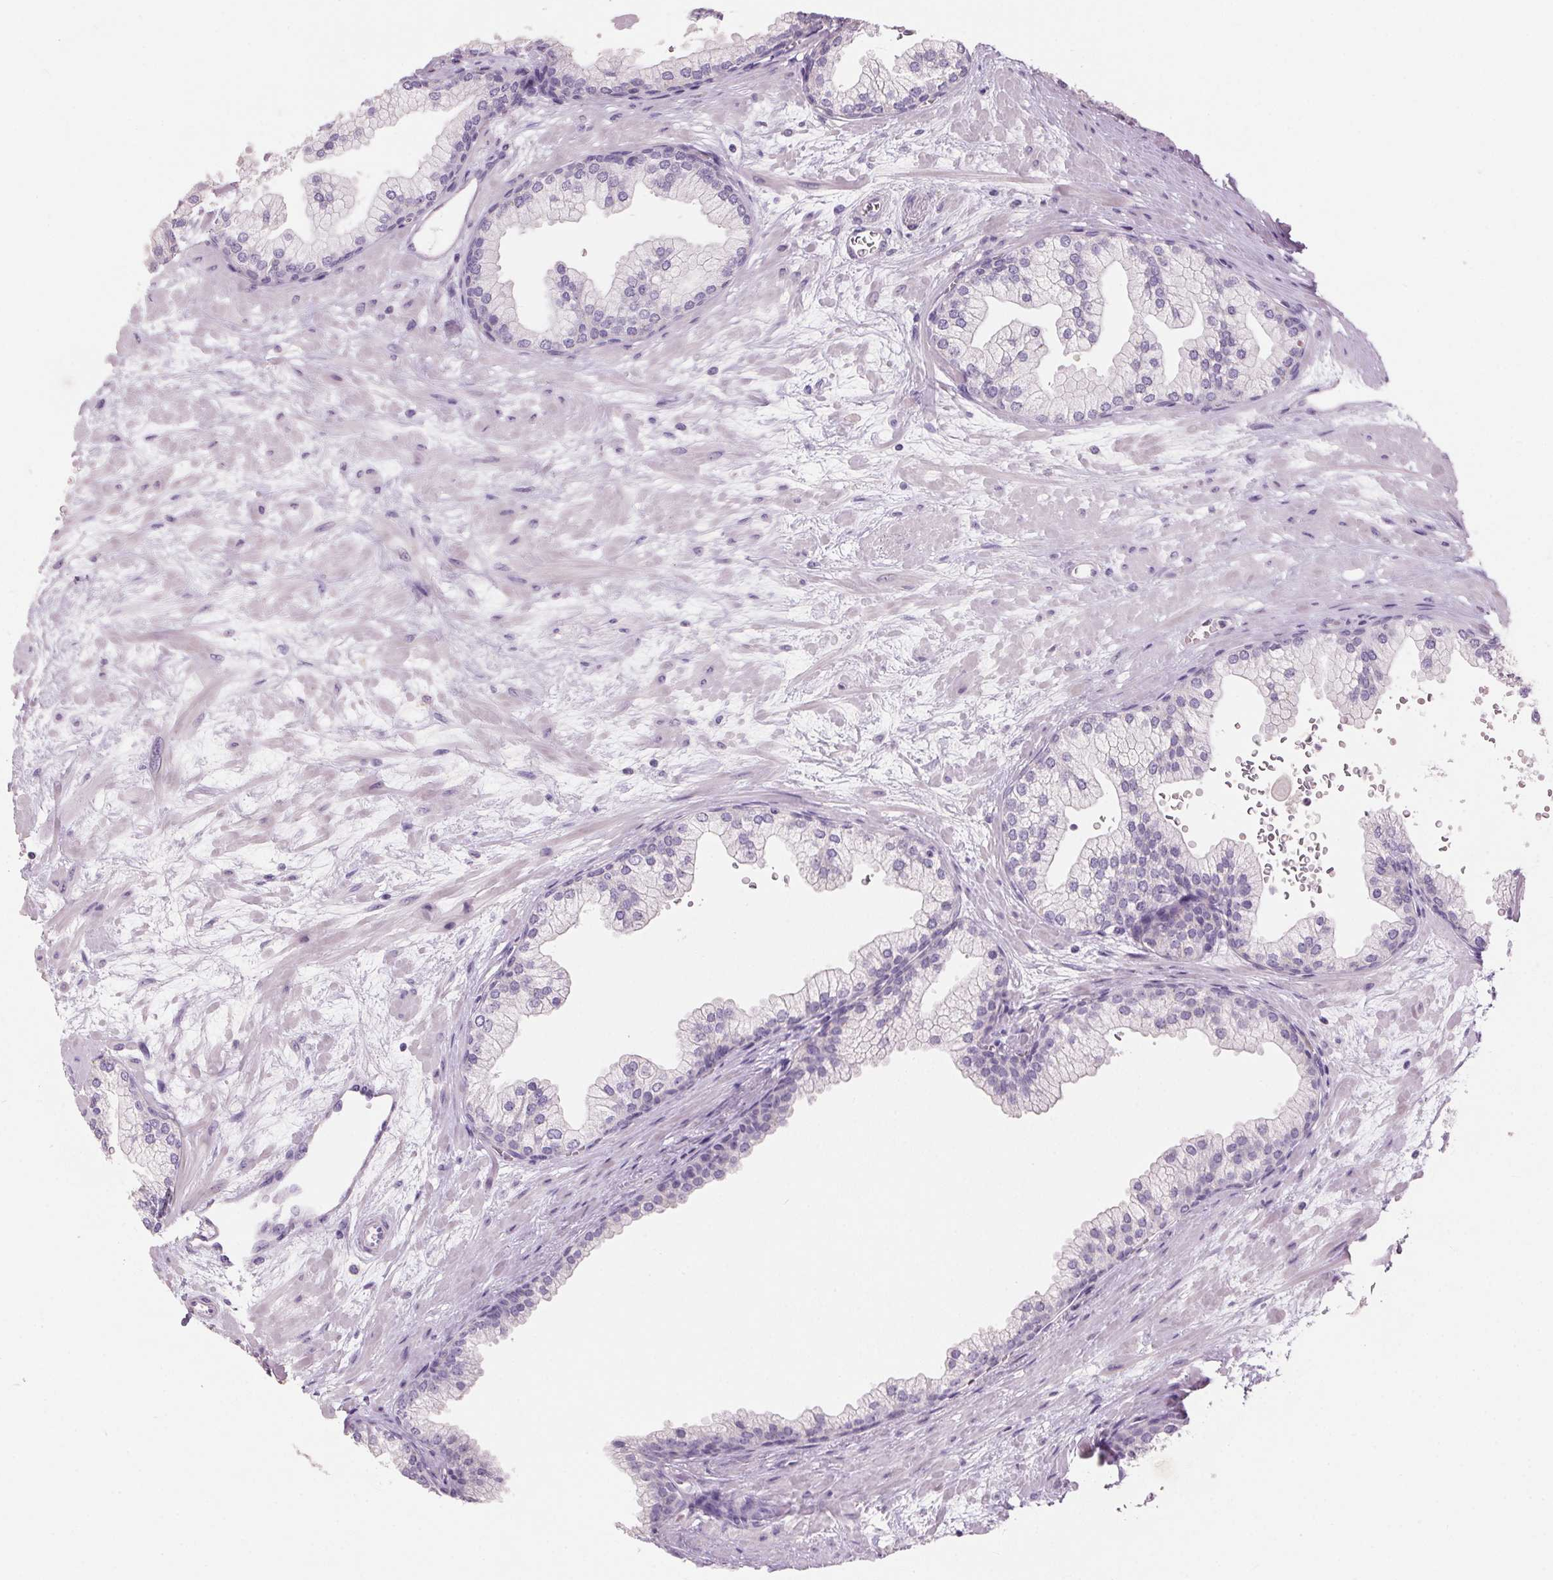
{"staining": {"intensity": "negative", "quantity": "none", "location": "none"}, "tissue": "prostate", "cell_type": "Glandular cells", "image_type": "normal", "snomed": [{"axis": "morphology", "description": "Normal tissue, NOS"}, {"axis": "topography", "description": "Prostate"}, {"axis": "topography", "description": "Peripheral nerve tissue"}], "caption": "Immunohistochemistry (IHC) image of unremarkable human prostate stained for a protein (brown), which exhibits no staining in glandular cells.", "gene": "HSD17B1", "patient": {"sex": "male", "age": 61}}